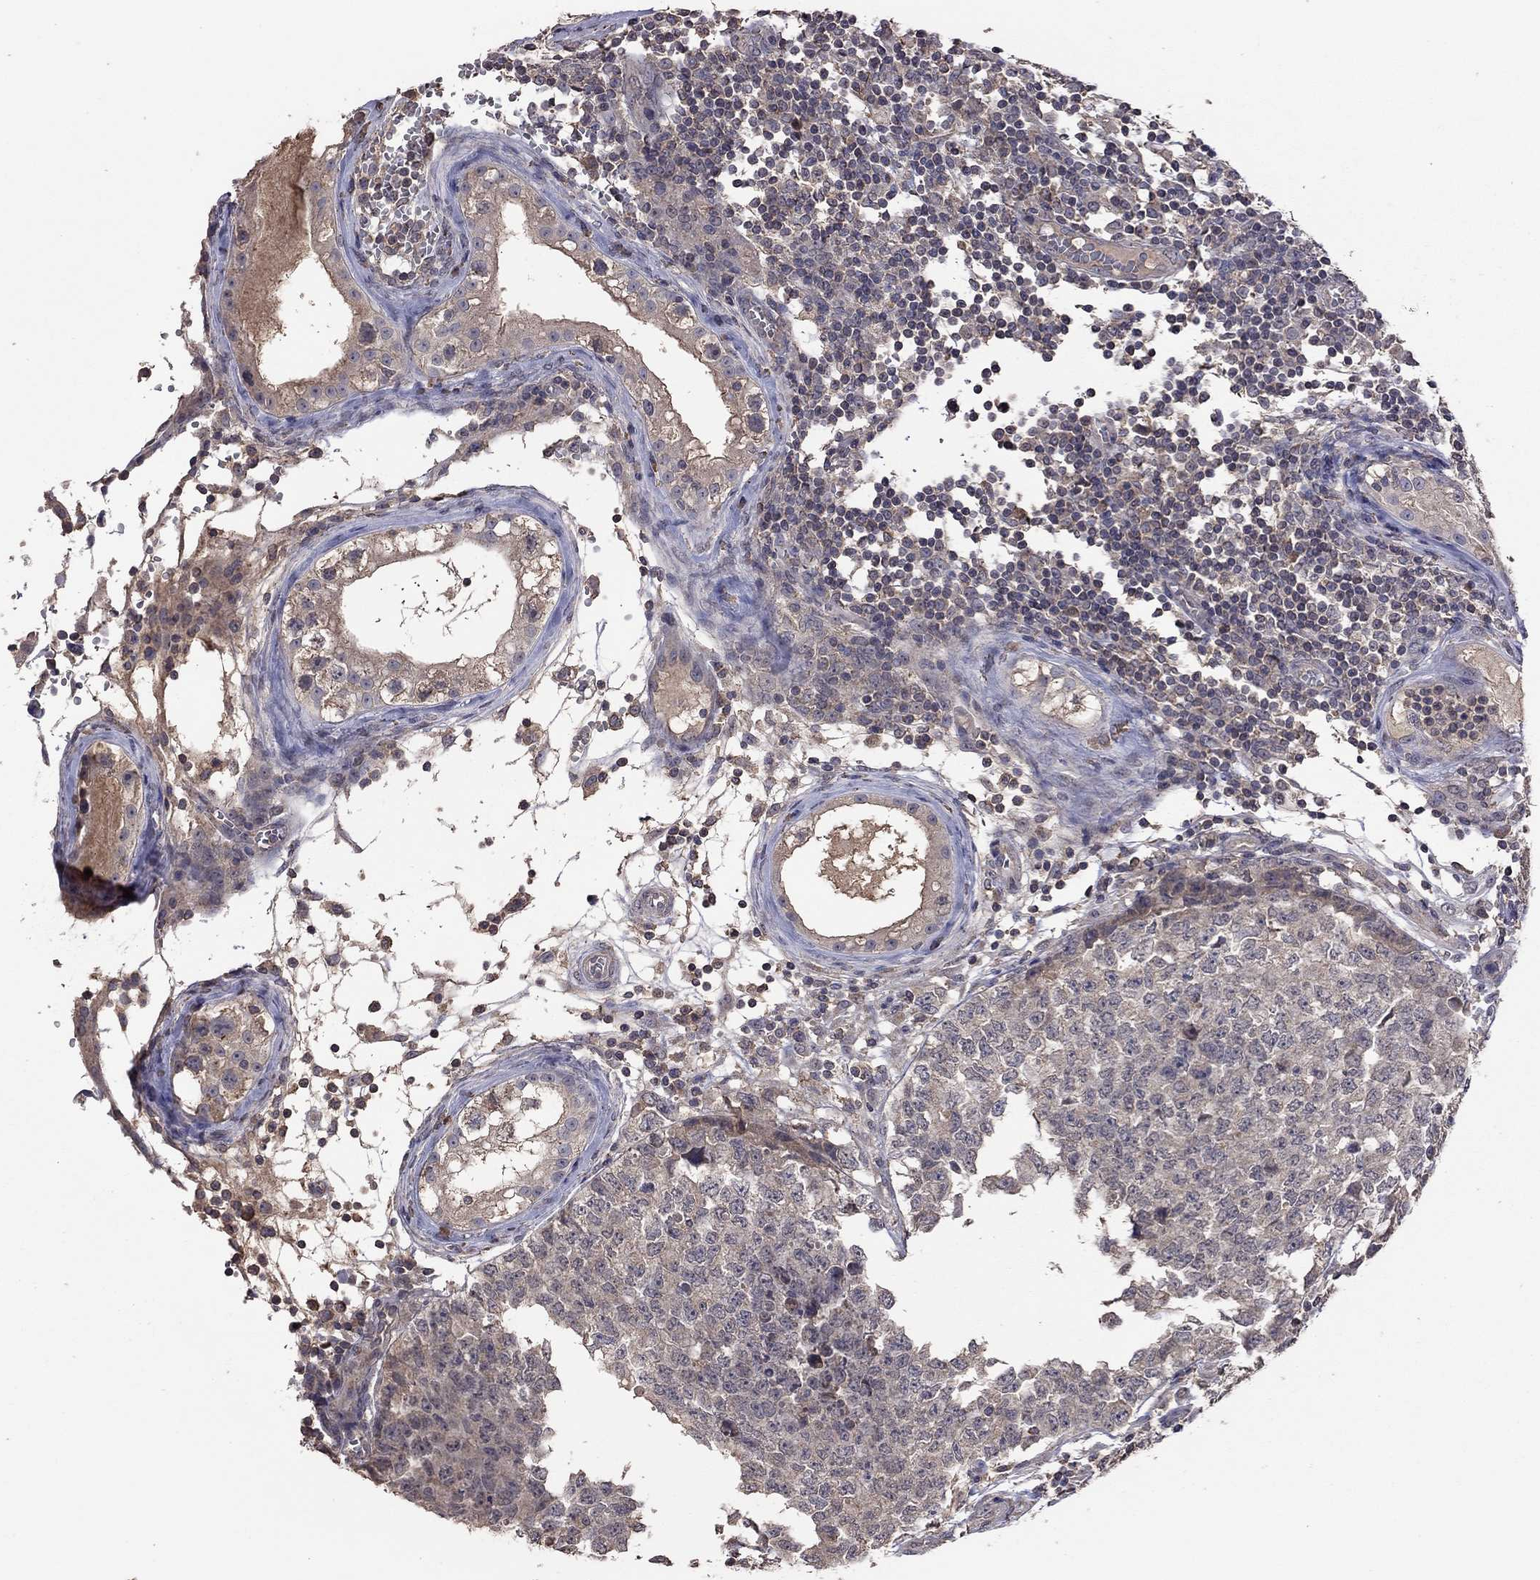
{"staining": {"intensity": "negative", "quantity": "none", "location": "none"}, "tissue": "testis cancer", "cell_type": "Tumor cells", "image_type": "cancer", "snomed": [{"axis": "morphology", "description": "Carcinoma, Embryonal, NOS"}, {"axis": "topography", "description": "Testis"}], "caption": "Testis cancer (embryonal carcinoma) stained for a protein using immunohistochemistry shows no staining tumor cells.", "gene": "TSNARE1", "patient": {"sex": "male", "age": 23}}